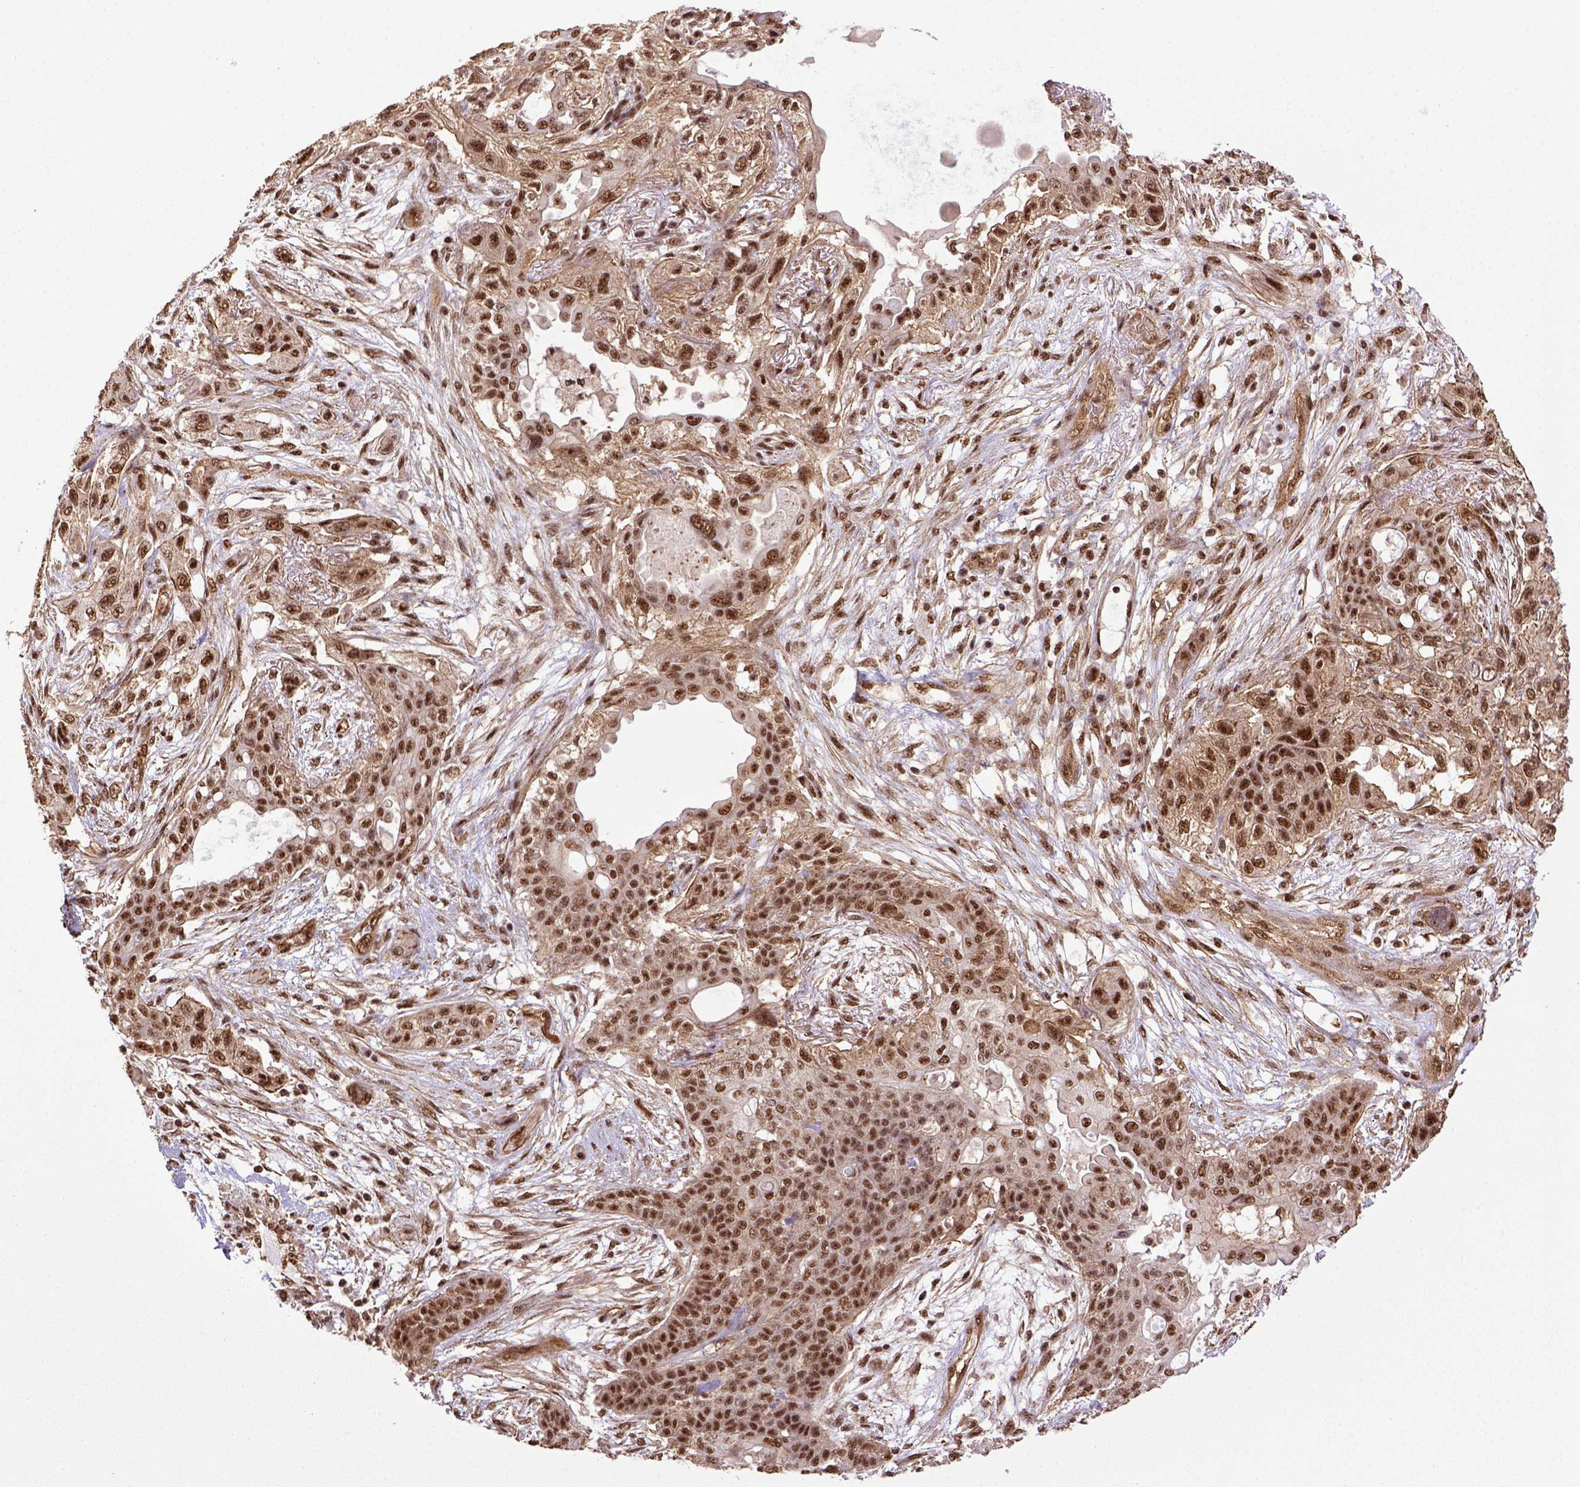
{"staining": {"intensity": "moderate", "quantity": ">75%", "location": "nuclear"}, "tissue": "lung cancer", "cell_type": "Tumor cells", "image_type": "cancer", "snomed": [{"axis": "morphology", "description": "Squamous cell carcinoma, NOS"}, {"axis": "topography", "description": "Lung"}], "caption": "A brown stain highlights moderate nuclear staining of a protein in lung cancer tumor cells. (brown staining indicates protein expression, while blue staining denotes nuclei).", "gene": "PPIG", "patient": {"sex": "female", "age": 70}}